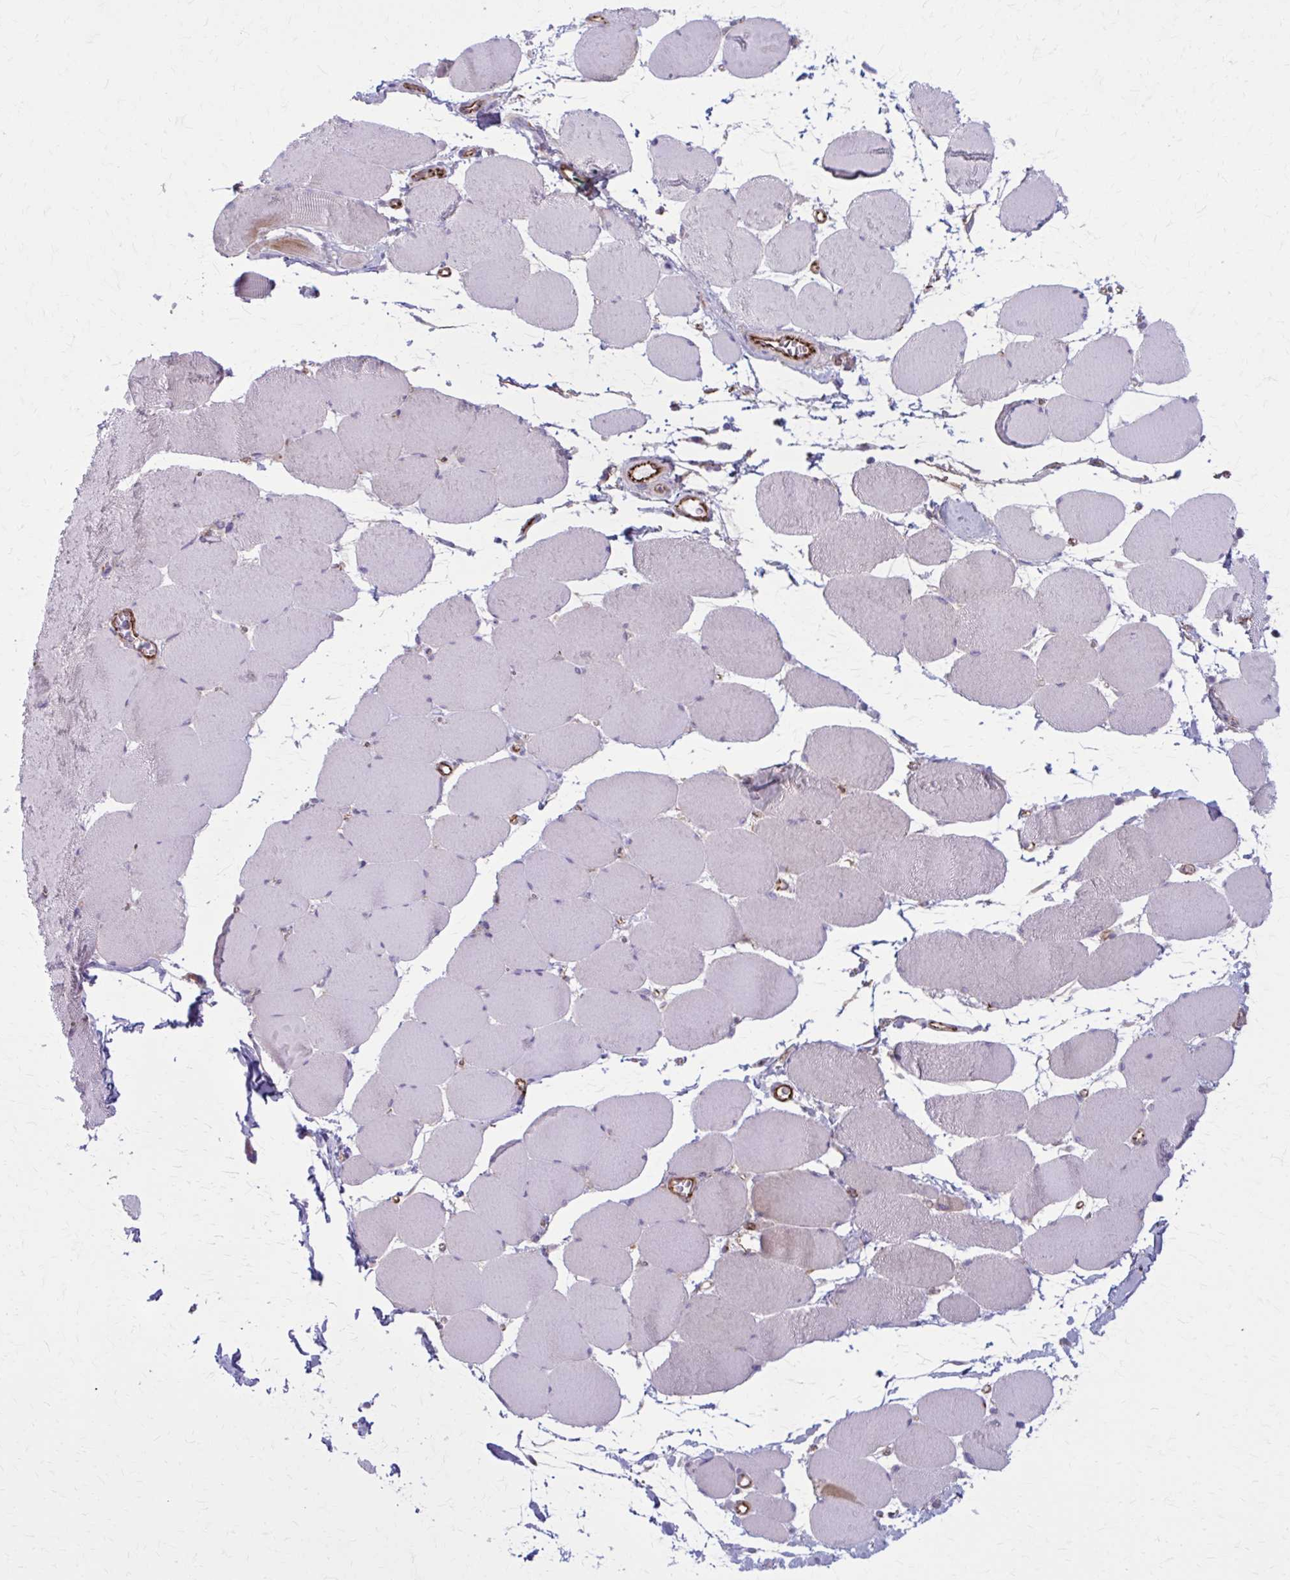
{"staining": {"intensity": "negative", "quantity": "none", "location": "none"}, "tissue": "skeletal muscle", "cell_type": "Myocytes", "image_type": "normal", "snomed": [{"axis": "morphology", "description": "Normal tissue, NOS"}, {"axis": "topography", "description": "Skeletal muscle"}], "caption": "The image reveals no staining of myocytes in unremarkable skeletal muscle. (DAB (3,3'-diaminobenzidine) immunohistochemistry, high magnification).", "gene": "ZDHHC7", "patient": {"sex": "female", "age": 75}}